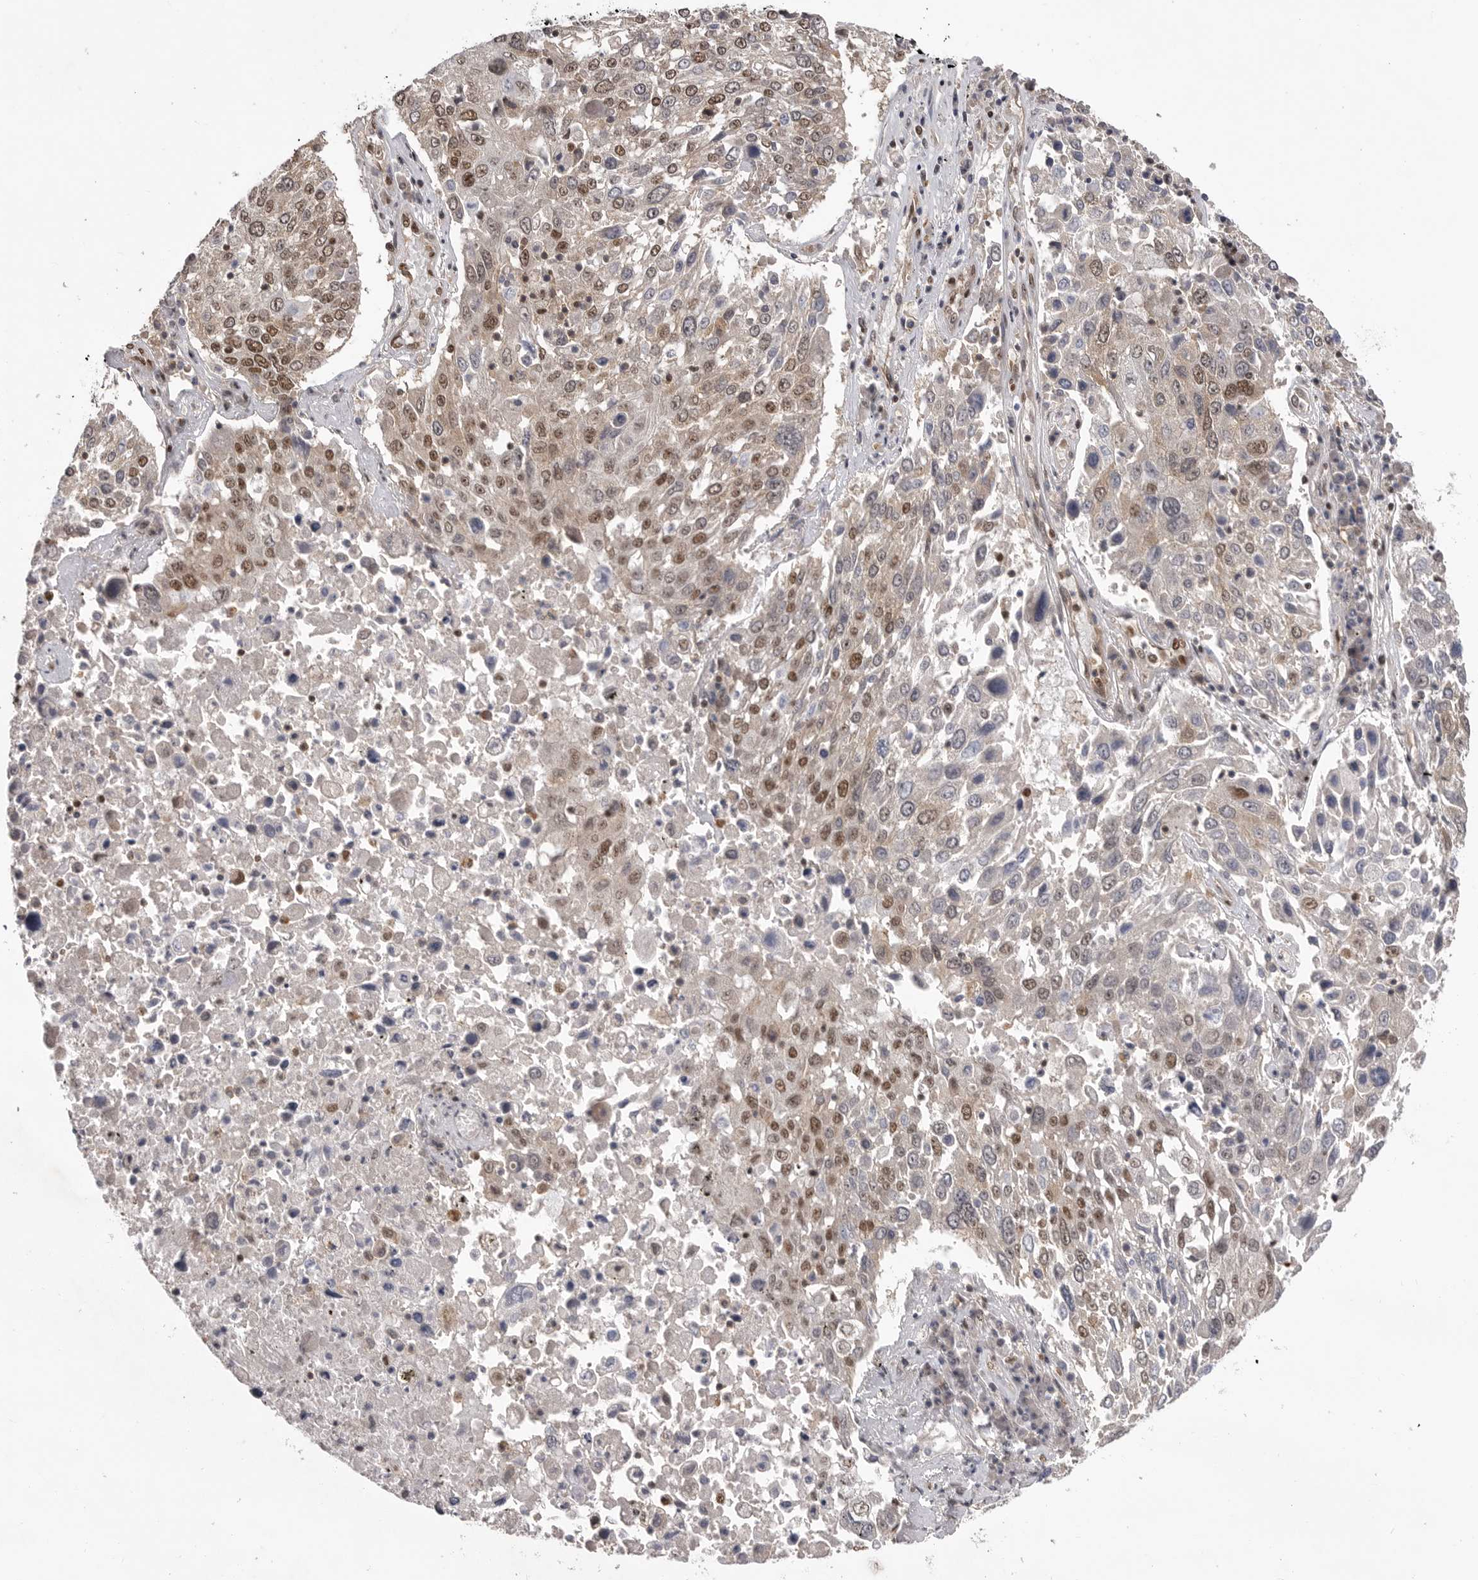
{"staining": {"intensity": "moderate", "quantity": "25%-75%", "location": "nuclear"}, "tissue": "lung cancer", "cell_type": "Tumor cells", "image_type": "cancer", "snomed": [{"axis": "morphology", "description": "Squamous cell carcinoma, NOS"}, {"axis": "topography", "description": "Lung"}], "caption": "About 25%-75% of tumor cells in squamous cell carcinoma (lung) reveal moderate nuclear protein staining as visualized by brown immunohistochemical staining.", "gene": "PPP1R8", "patient": {"sex": "male", "age": 65}}